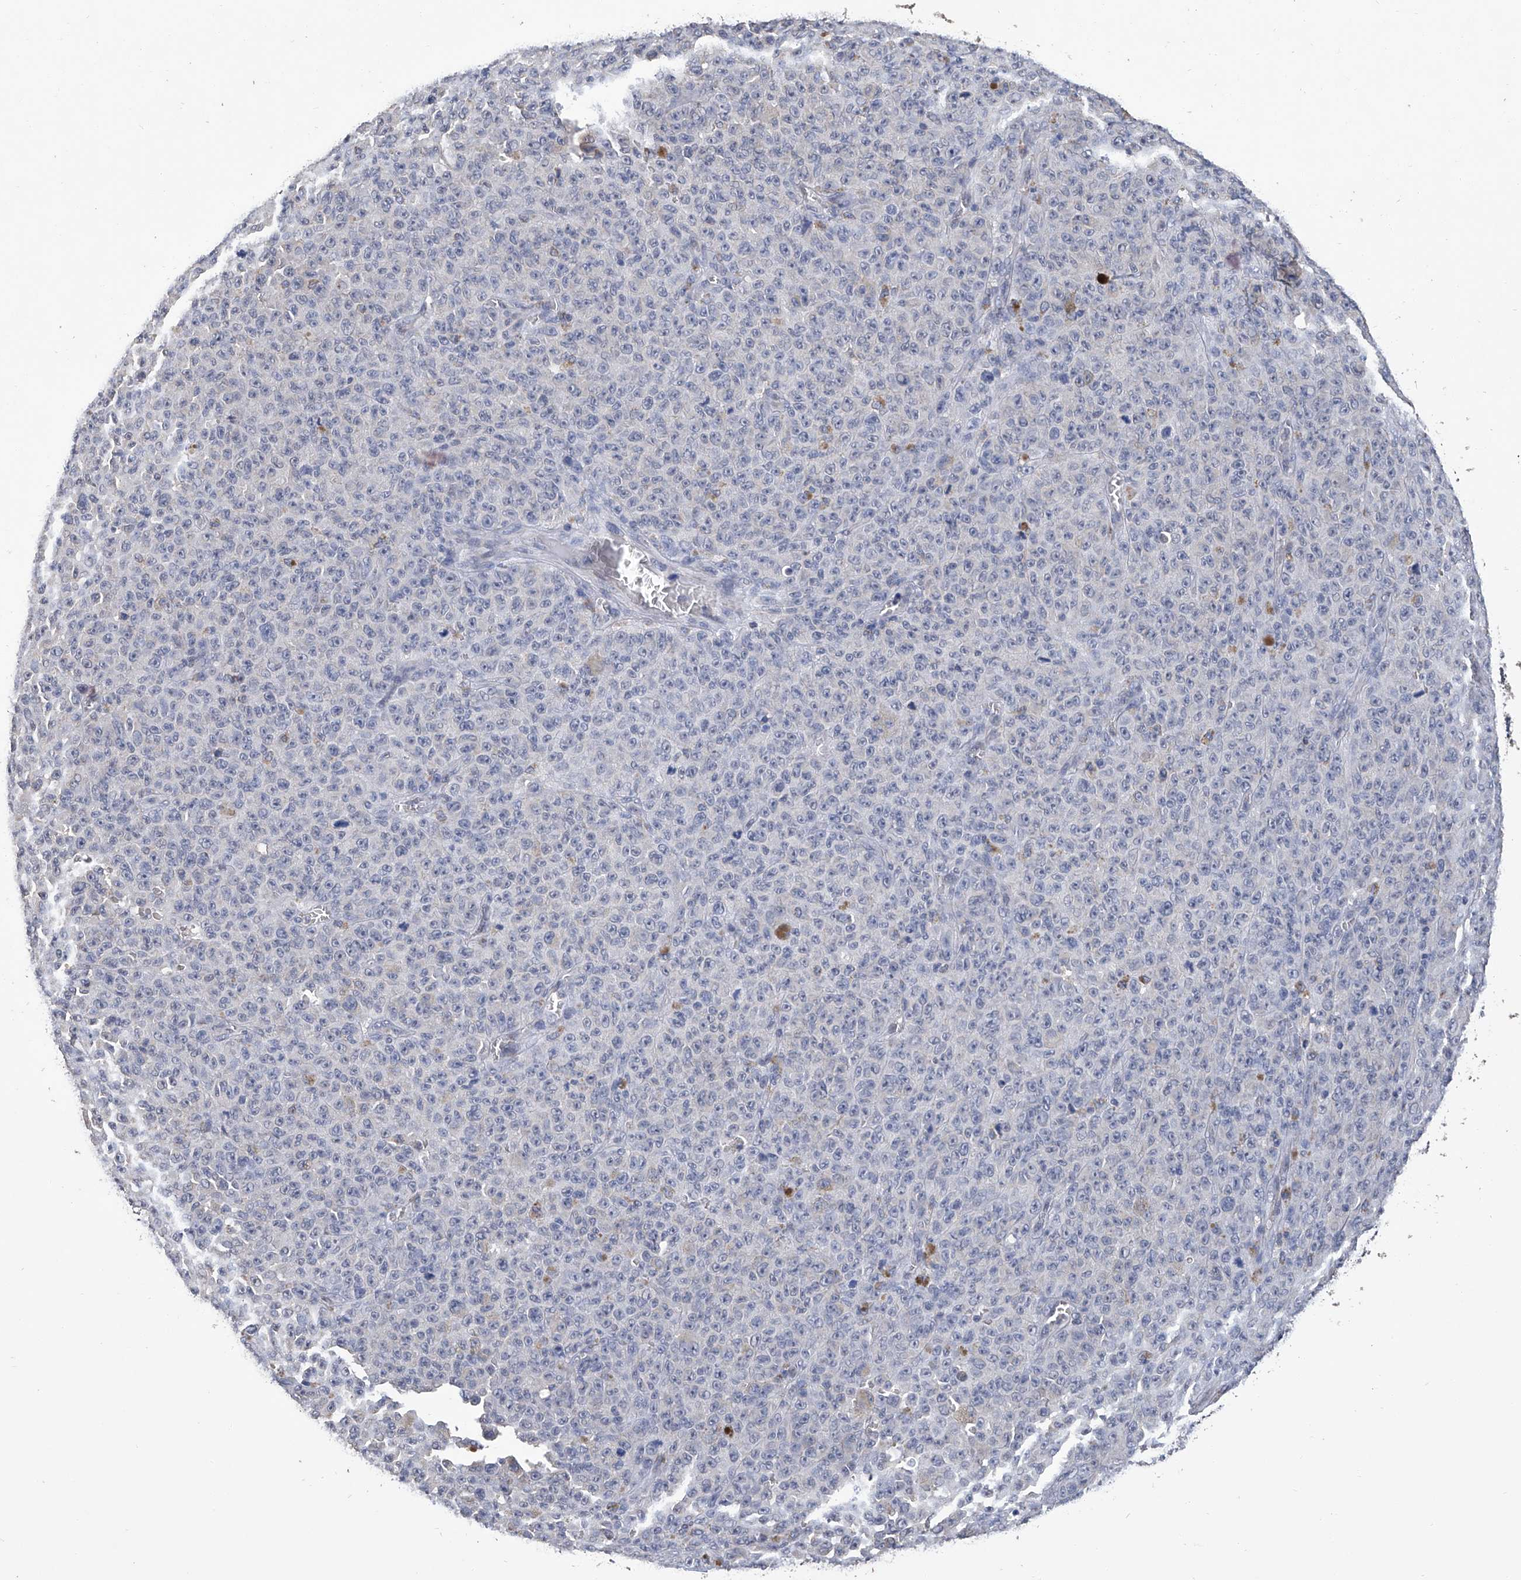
{"staining": {"intensity": "negative", "quantity": "none", "location": "none"}, "tissue": "melanoma", "cell_type": "Tumor cells", "image_type": "cancer", "snomed": [{"axis": "morphology", "description": "Malignant melanoma, NOS"}, {"axis": "topography", "description": "Skin"}], "caption": "Image shows no protein expression in tumor cells of malignant melanoma tissue. Brightfield microscopy of immunohistochemistry stained with DAB (brown) and hematoxylin (blue), captured at high magnification.", "gene": "GPT", "patient": {"sex": "female", "age": 82}}